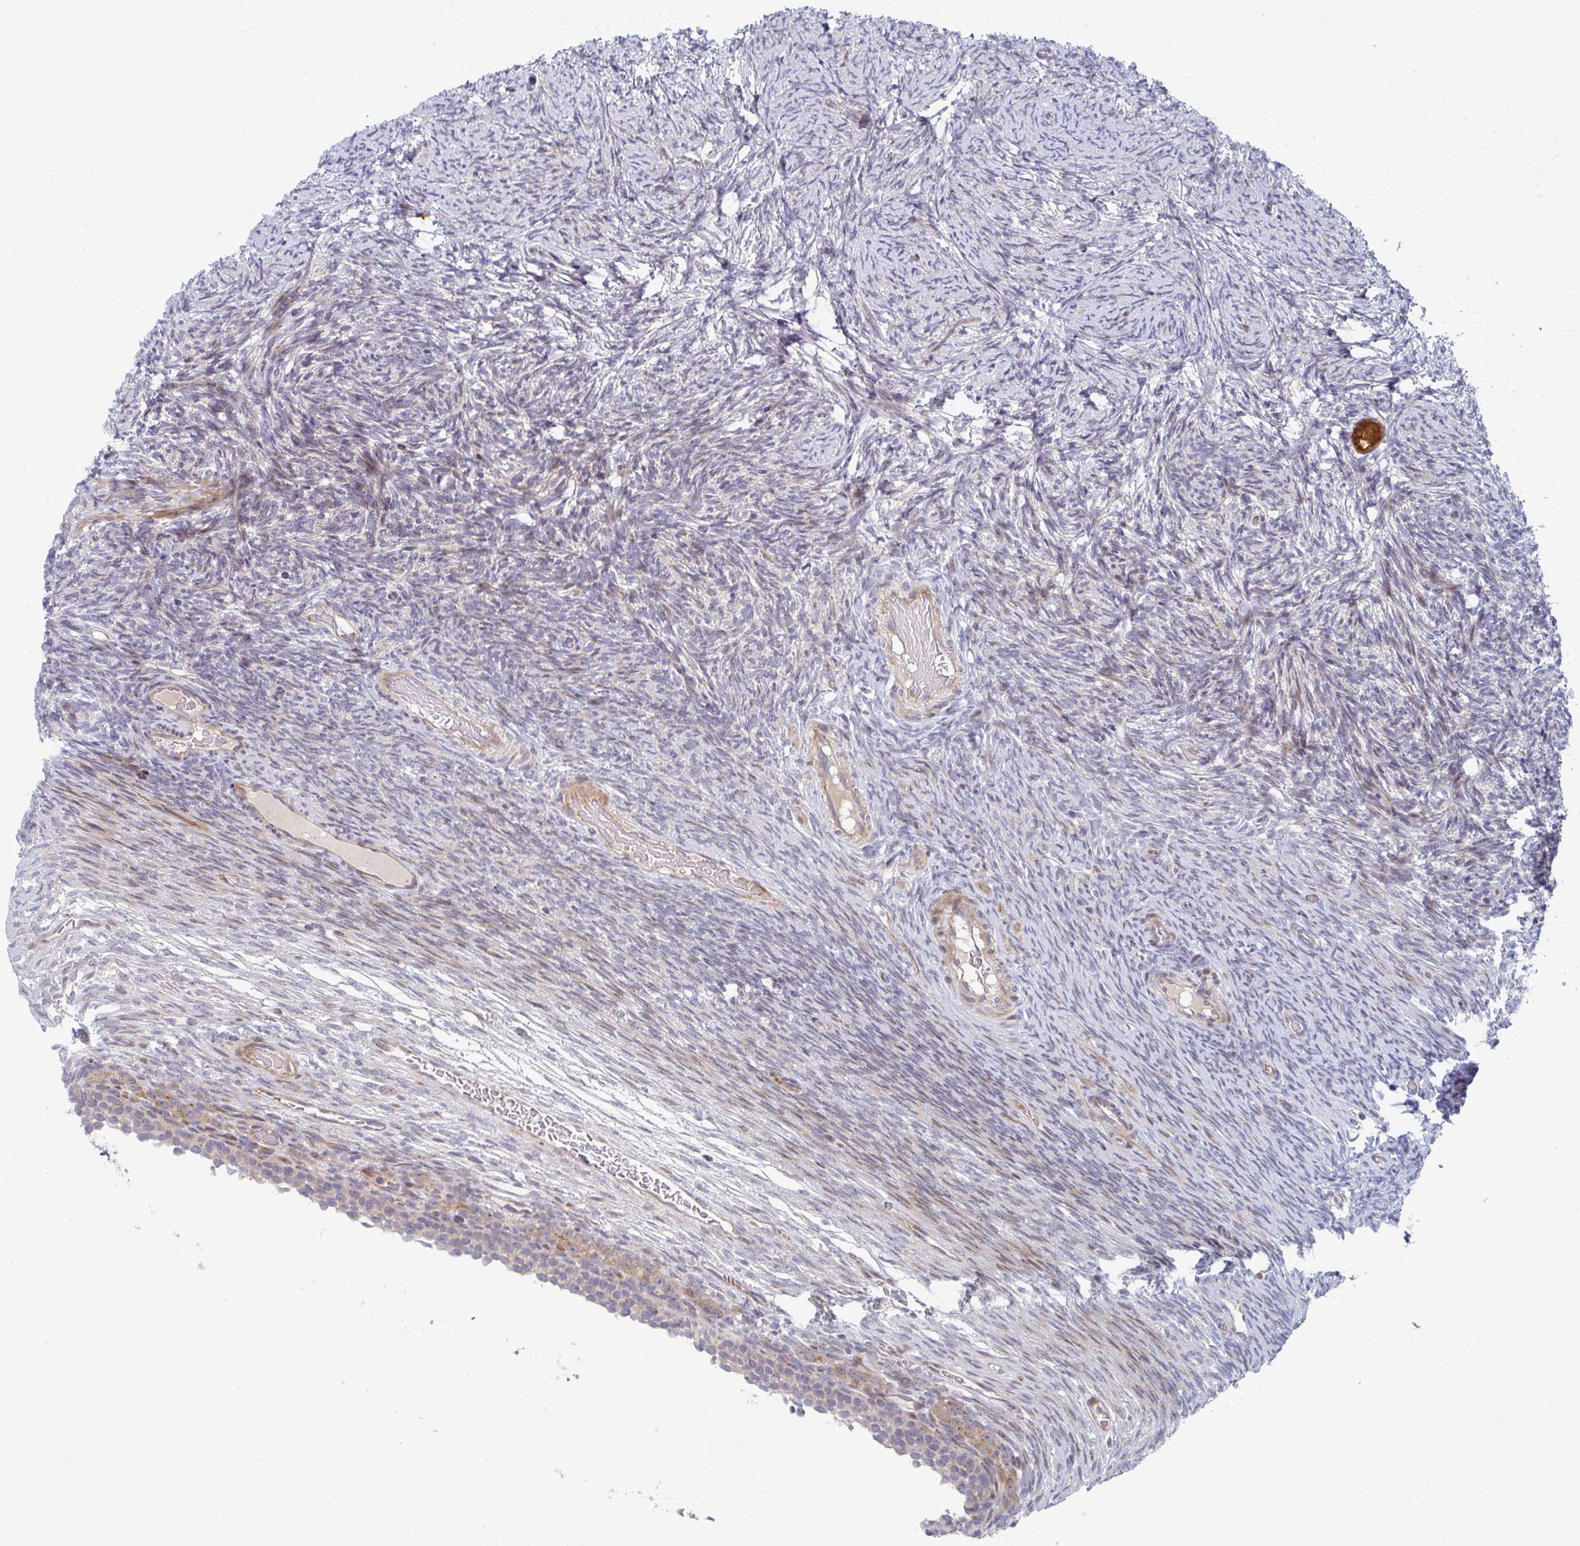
{"staining": {"intensity": "negative", "quantity": "none", "location": "none"}, "tissue": "ovary", "cell_type": "Ovarian stroma cells", "image_type": "normal", "snomed": [{"axis": "morphology", "description": "Normal tissue, NOS"}, {"axis": "topography", "description": "Ovary"}], "caption": "Immunohistochemical staining of benign human ovary shows no significant positivity in ovarian stroma cells.", "gene": "ZNF644", "patient": {"sex": "female", "age": 34}}